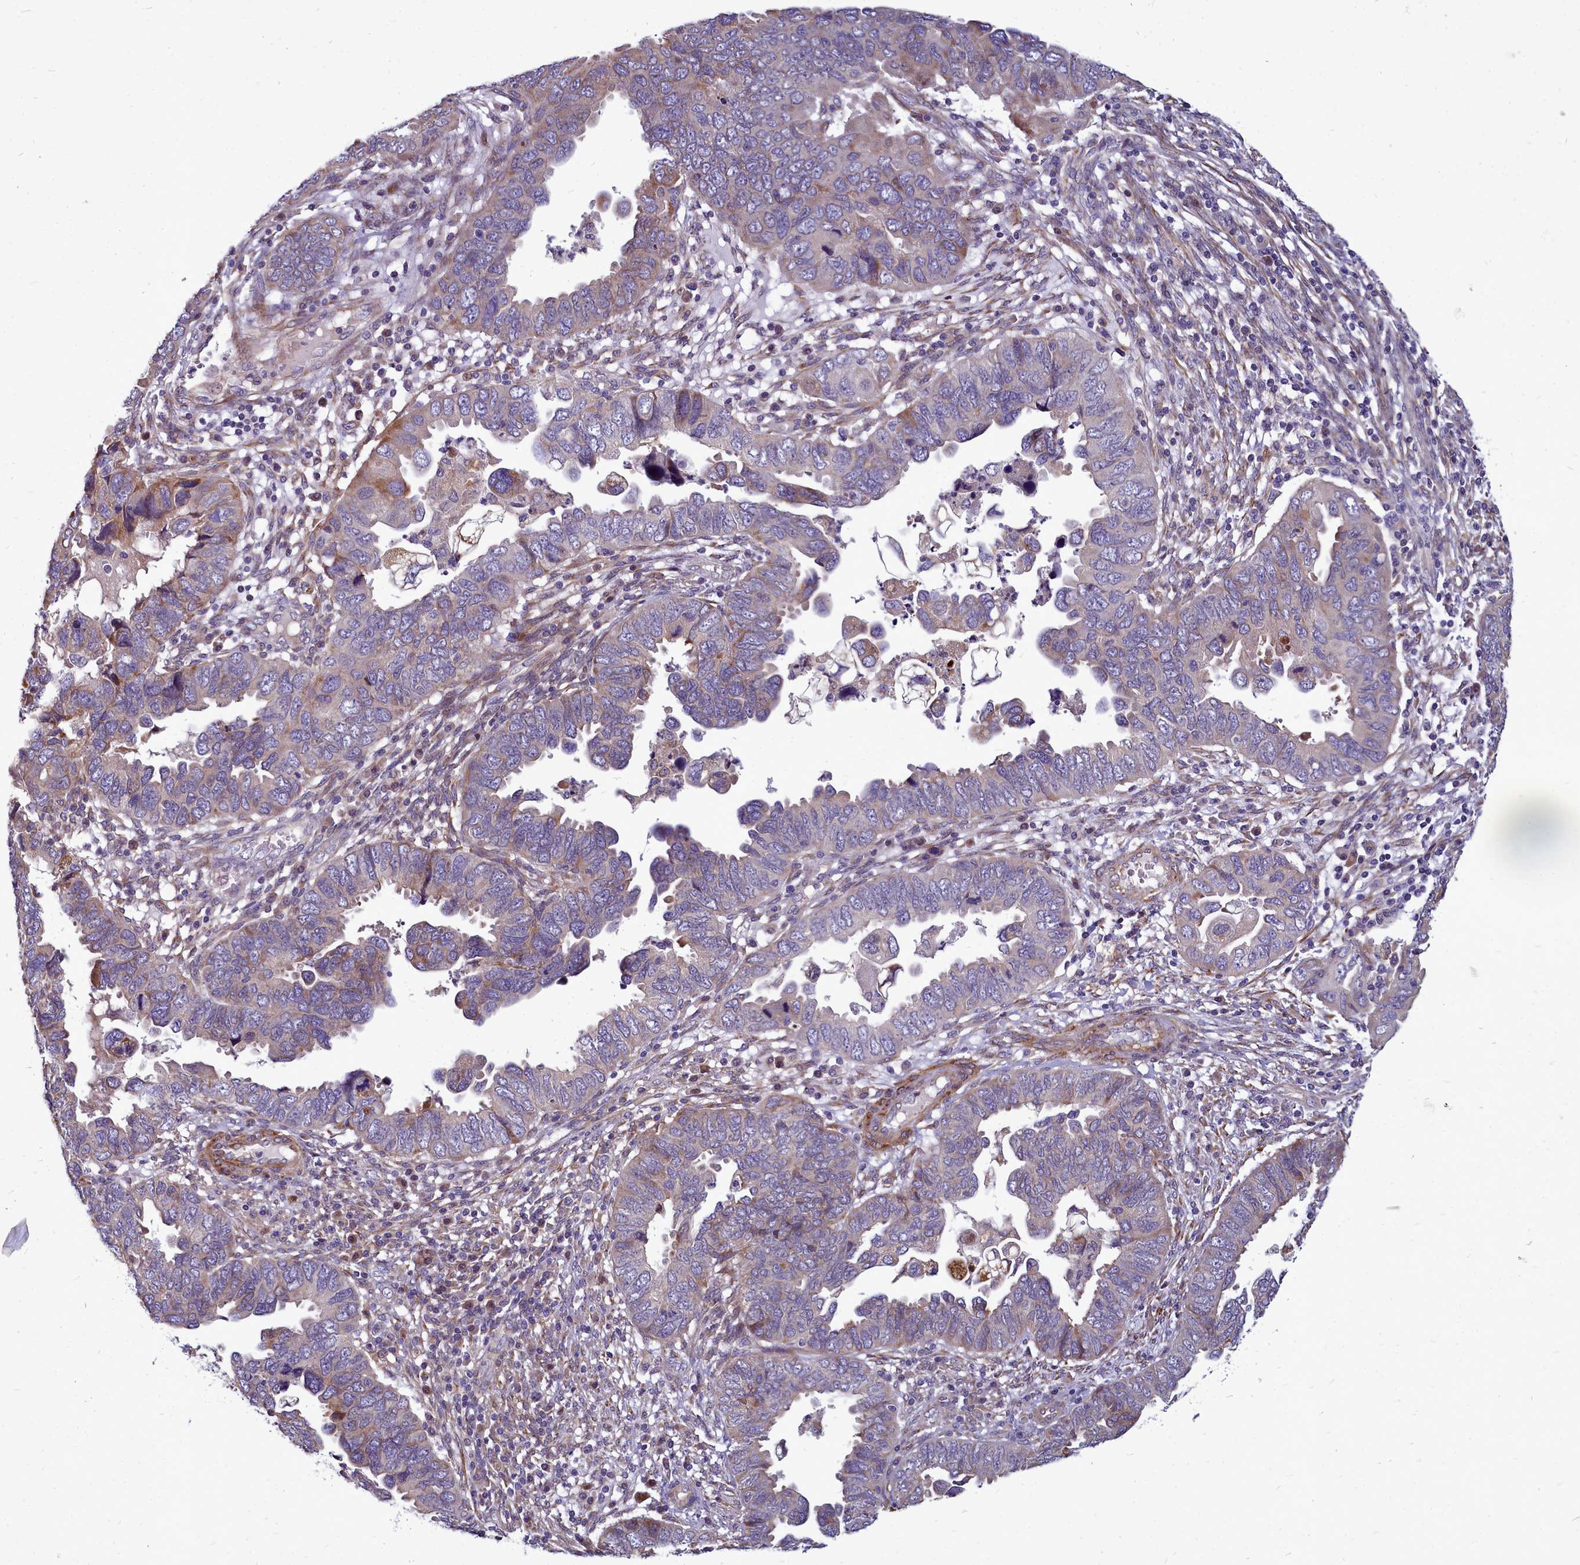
{"staining": {"intensity": "weak", "quantity": "25%-75%", "location": "cytoplasmic/membranous"}, "tissue": "endometrial cancer", "cell_type": "Tumor cells", "image_type": "cancer", "snomed": [{"axis": "morphology", "description": "Adenocarcinoma, NOS"}, {"axis": "topography", "description": "Endometrium"}], "caption": "Endometrial adenocarcinoma was stained to show a protein in brown. There is low levels of weak cytoplasmic/membranous staining in about 25%-75% of tumor cells.", "gene": "SMPD4", "patient": {"sex": "female", "age": 79}}